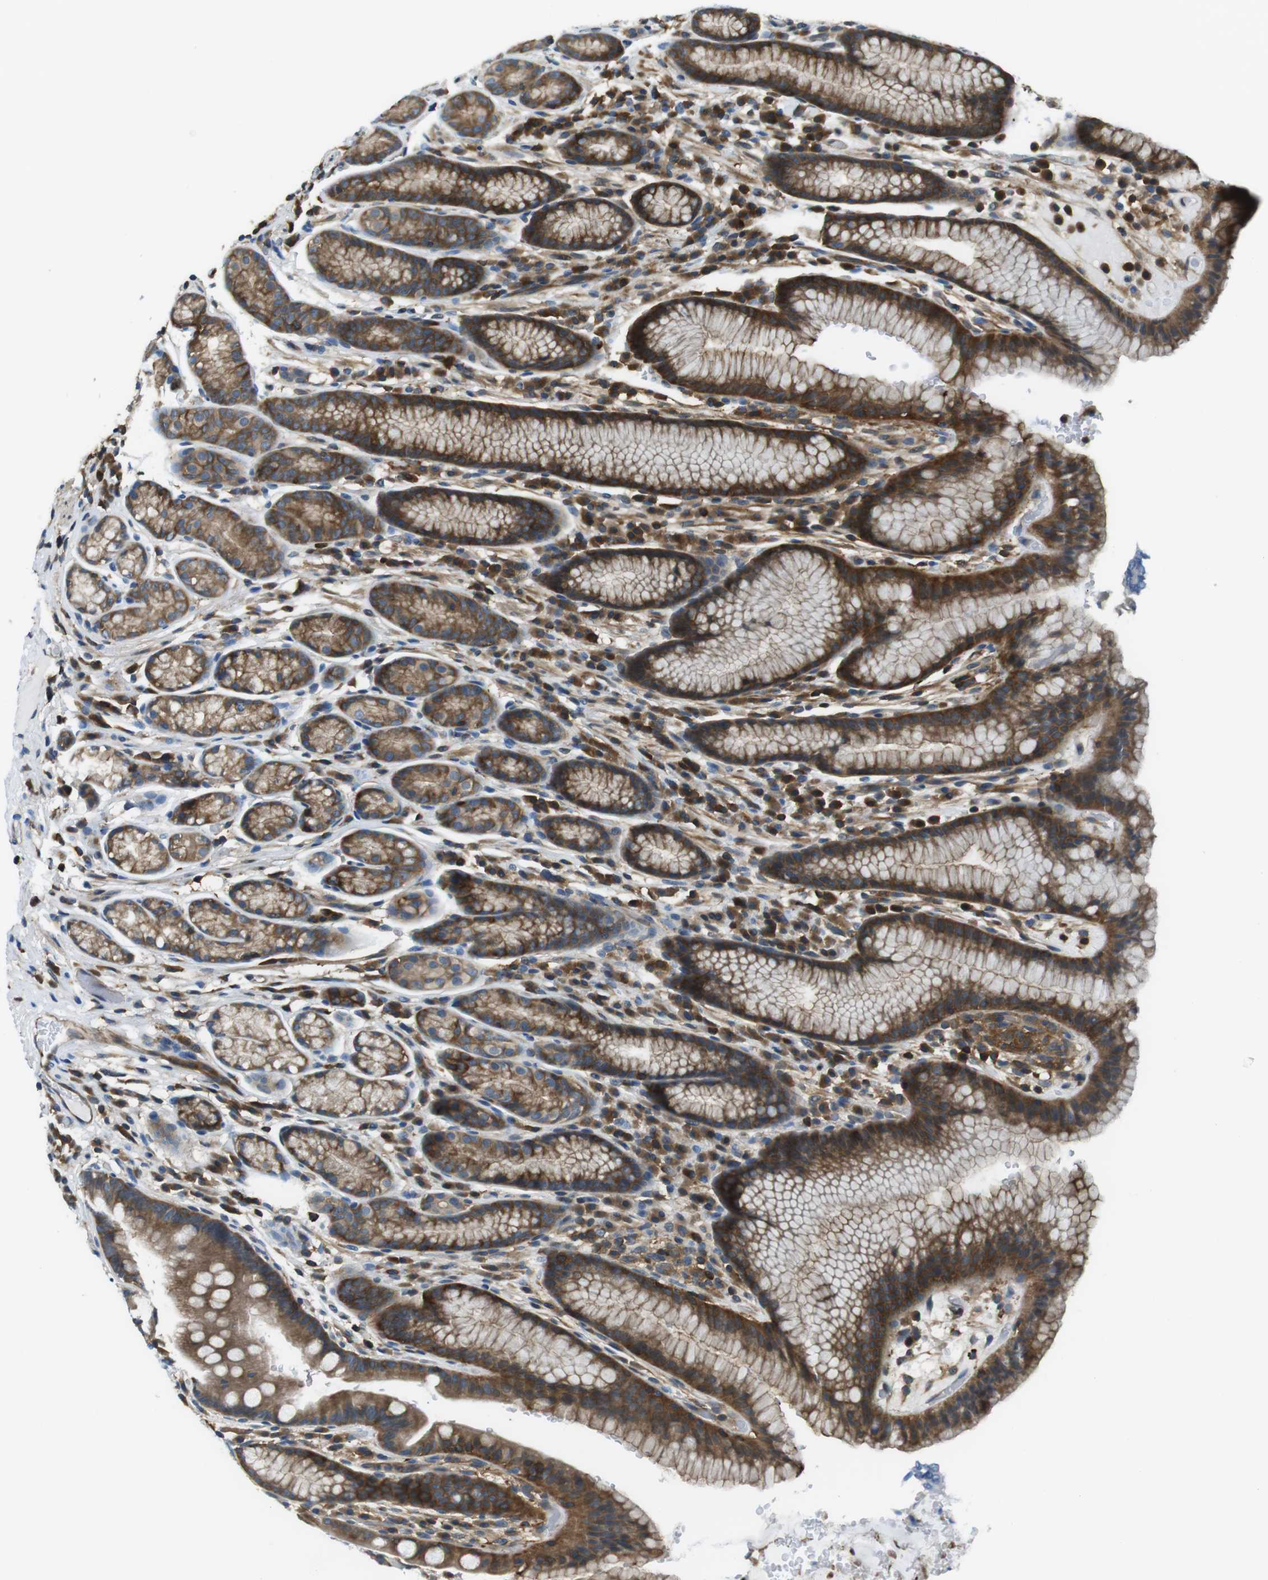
{"staining": {"intensity": "moderate", "quantity": ">75%", "location": "cytoplasmic/membranous"}, "tissue": "stomach", "cell_type": "Glandular cells", "image_type": "normal", "snomed": [{"axis": "morphology", "description": "Normal tissue, NOS"}, {"axis": "topography", "description": "Stomach, lower"}], "caption": "This is an image of IHC staining of unremarkable stomach, which shows moderate positivity in the cytoplasmic/membranous of glandular cells.", "gene": "TES", "patient": {"sex": "male", "age": 52}}